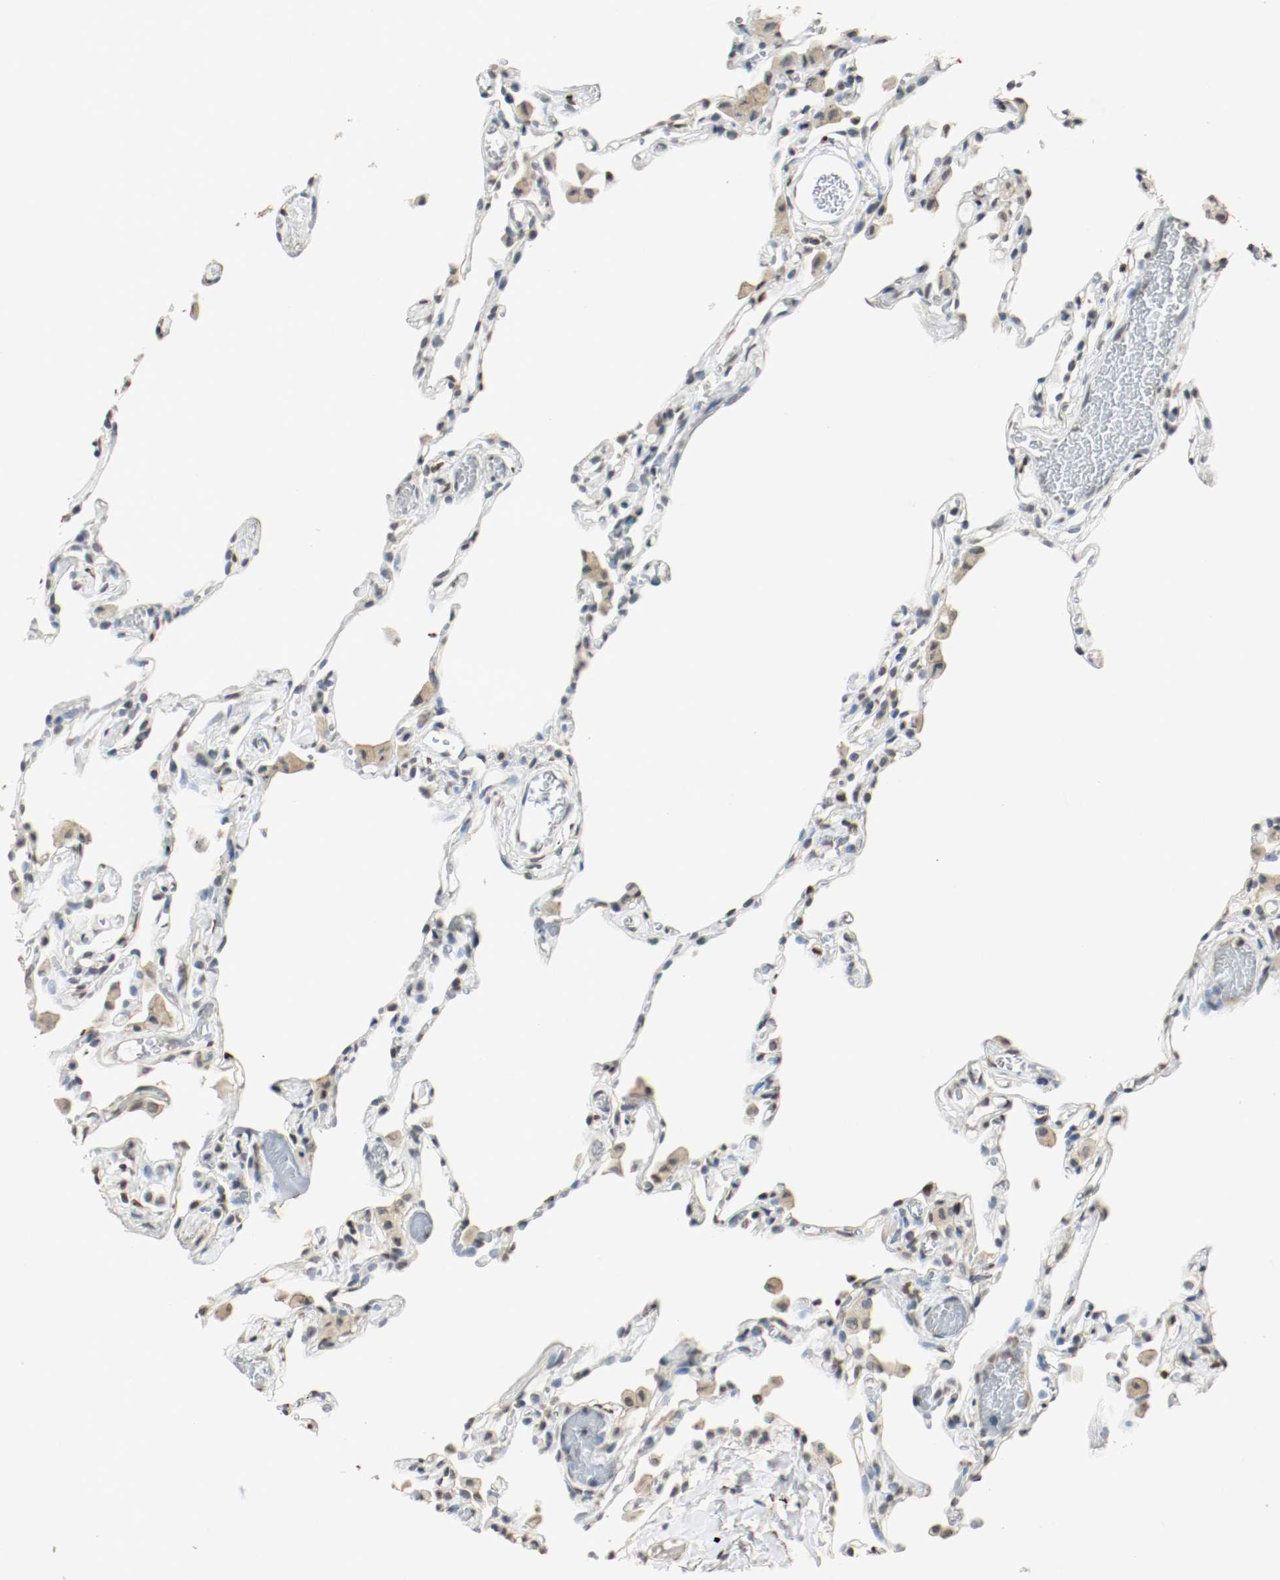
{"staining": {"intensity": "moderate", "quantity": ">75%", "location": "nuclear"}, "tissue": "lung", "cell_type": "Alveolar cells", "image_type": "normal", "snomed": [{"axis": "morphology", "description": "Normal tissue, NOS"}, {"axis": "topography", "description": "Lung"}], "caption": "Immunohistochemical staining of unremarkable human lung demonstrates medium levels of moderate nuclear positivity in about >75% of alveolar cells.", "gene": "DNMT1", "patient": {"sex": "female", "age": 49}}